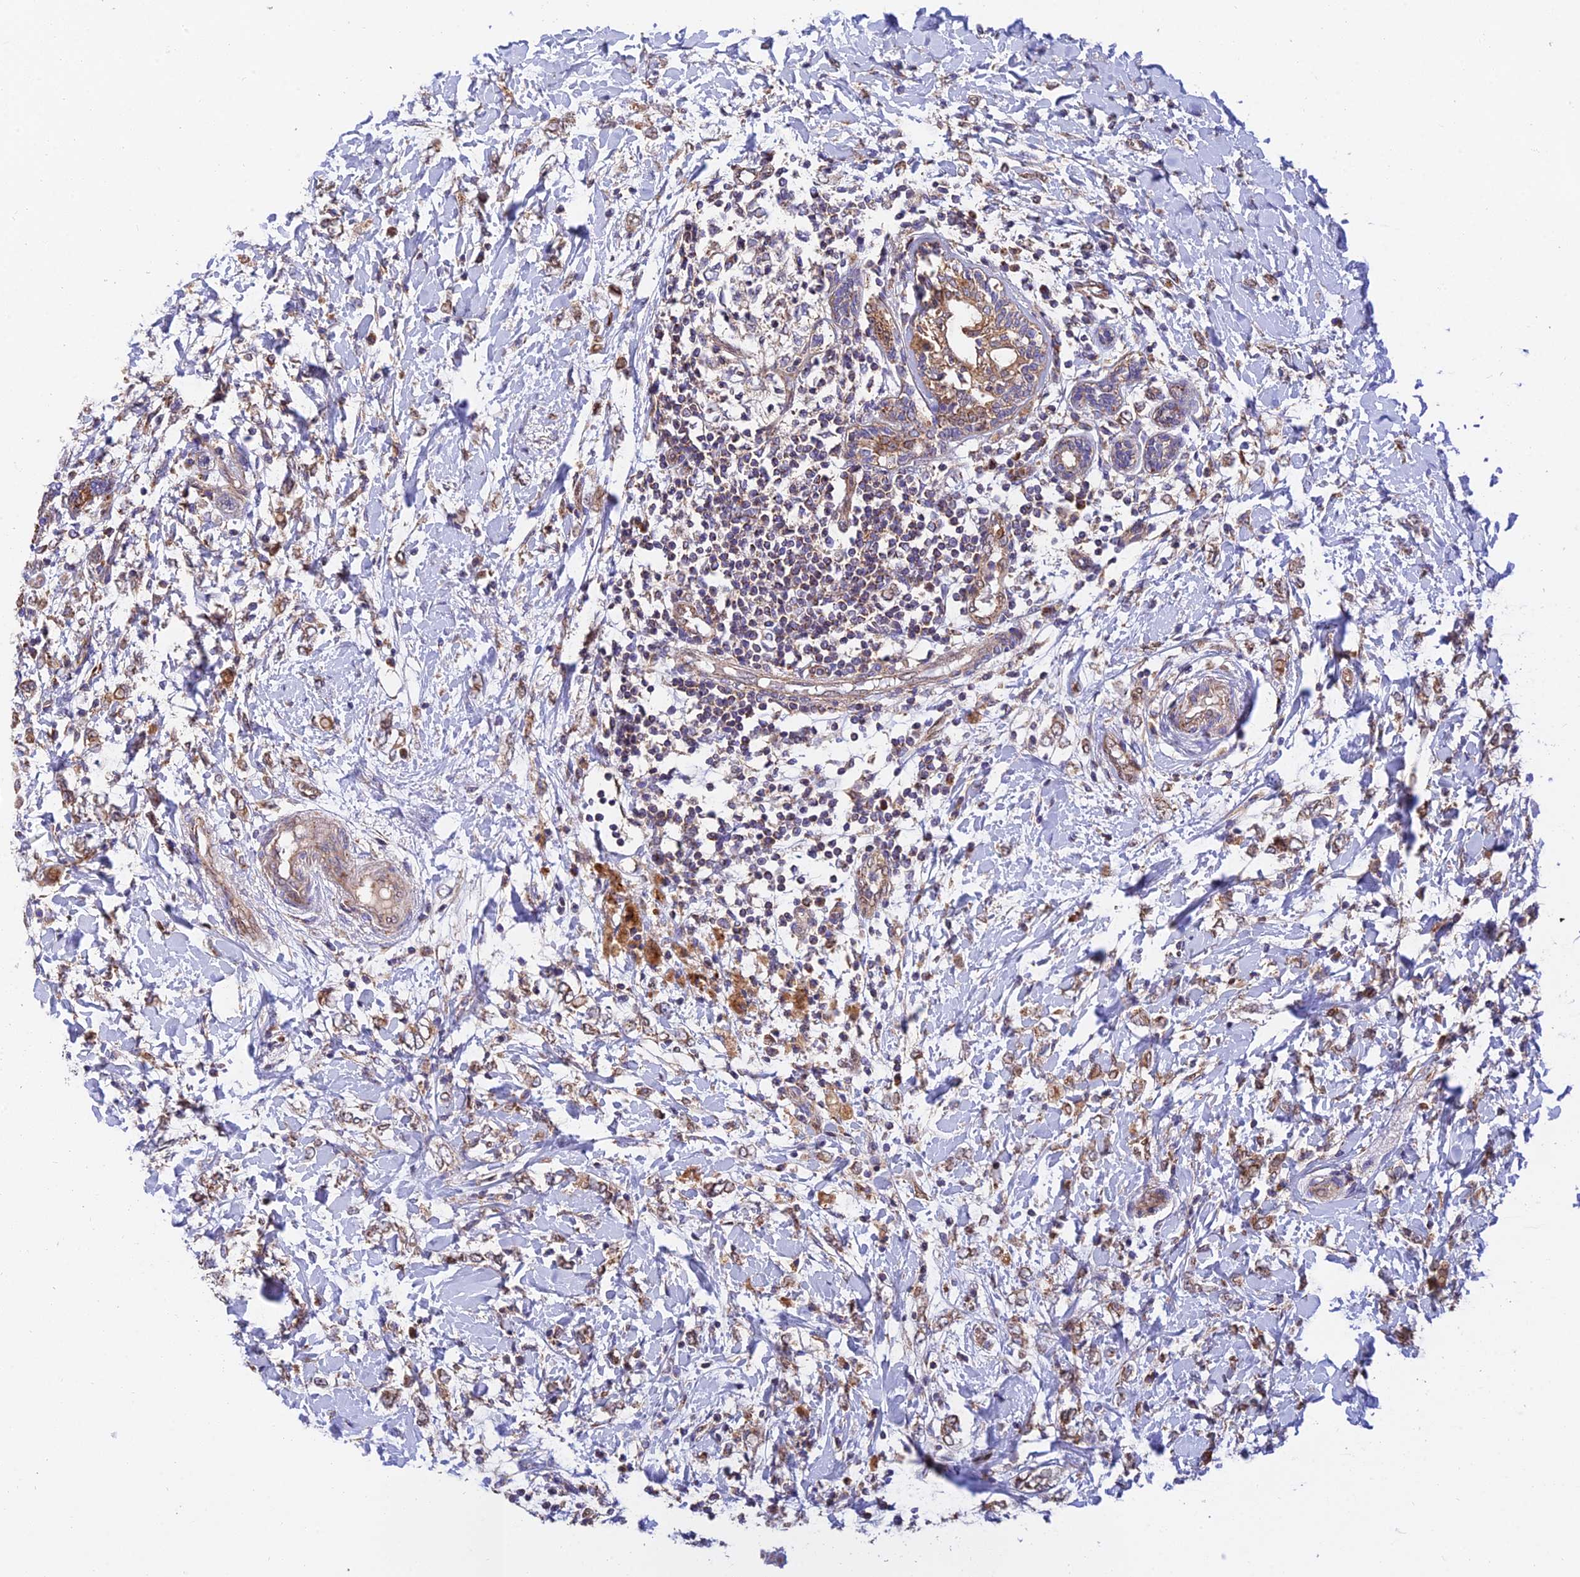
{"staining": {"intensity": "moderate", "quantity": ">75%", "location": "cytoplasmic/membranous"}, "tissue": "breast cancer", "cell_type": "Tumor cells", "image_type": "cancer", "snomed": [{"axis": "morphology", "description": "Normal tissue, NOS"}, {"axis": "morphology", "description": "Lobular carcinoma"}, {"axis": "topography", "description": "Breast"}], "caption": "Protein staining shows moderate cytoplasmic/membranous expression in about >75% of tumor cells in breast cancer (lobular carcinoma).", "gene": "PODNL1", "patient": {"sex": "female", "age": 47}}